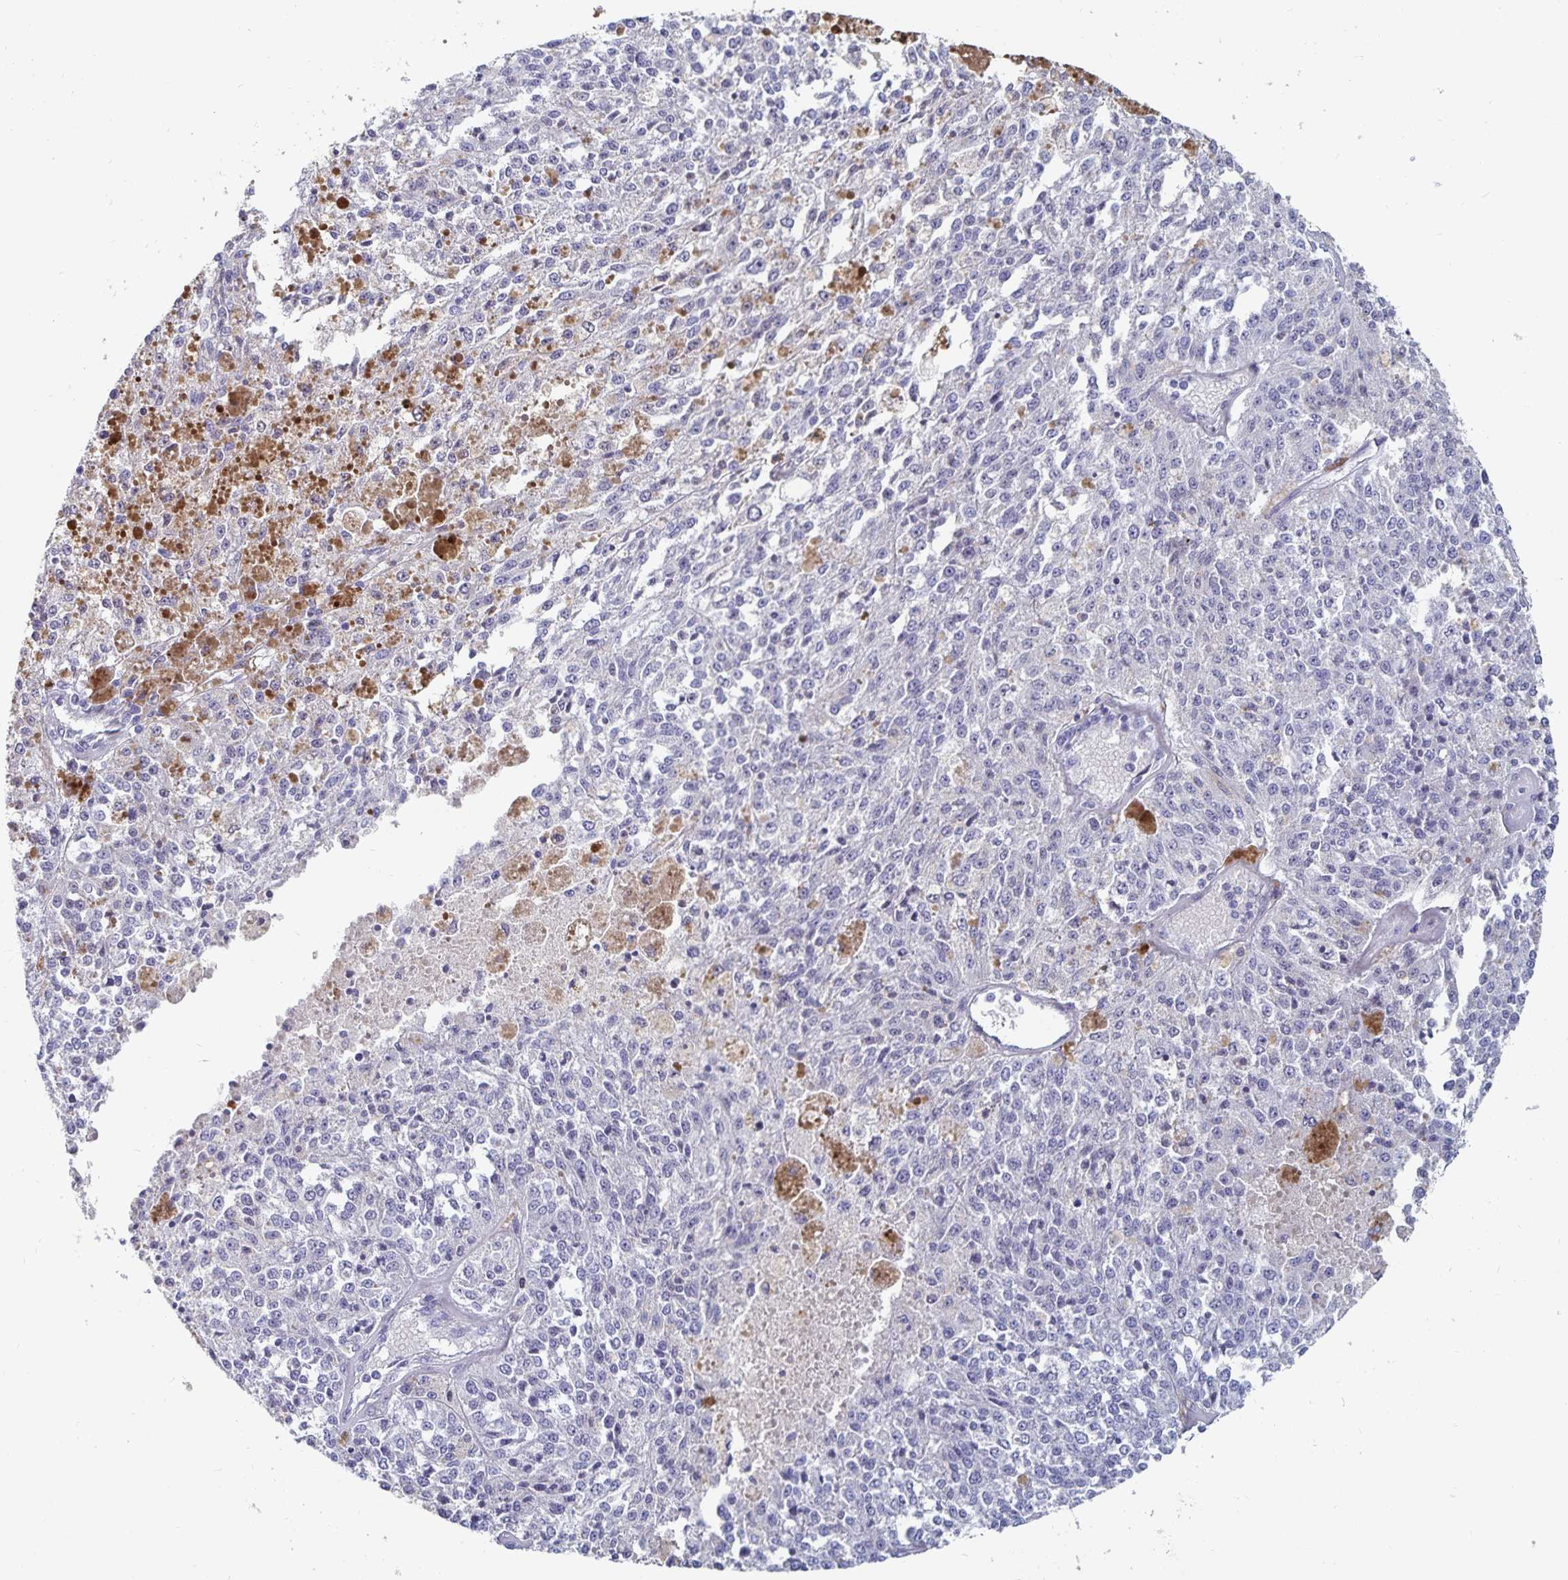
{"staining": {"intensity": "negative", "quantity": "none", "location": "none"}, "tissue": "melanoma", "cell_type": "Tumor cells", "image_type": "cancer", "snomed": [{"axis": "morphology", "description": "Malignant melanoma, Metastatic site"}, {"axis": "topography", "description": "Lymph node"}], "caption": "This is a photomicrograph of immunohistochemistry staining of melanoma, which shows no staining in tumor cells. (DAB IHC with hematoxylin counter stain).", "gene": "CFAP69", "patient": {"sex": "female", "age": 64}}